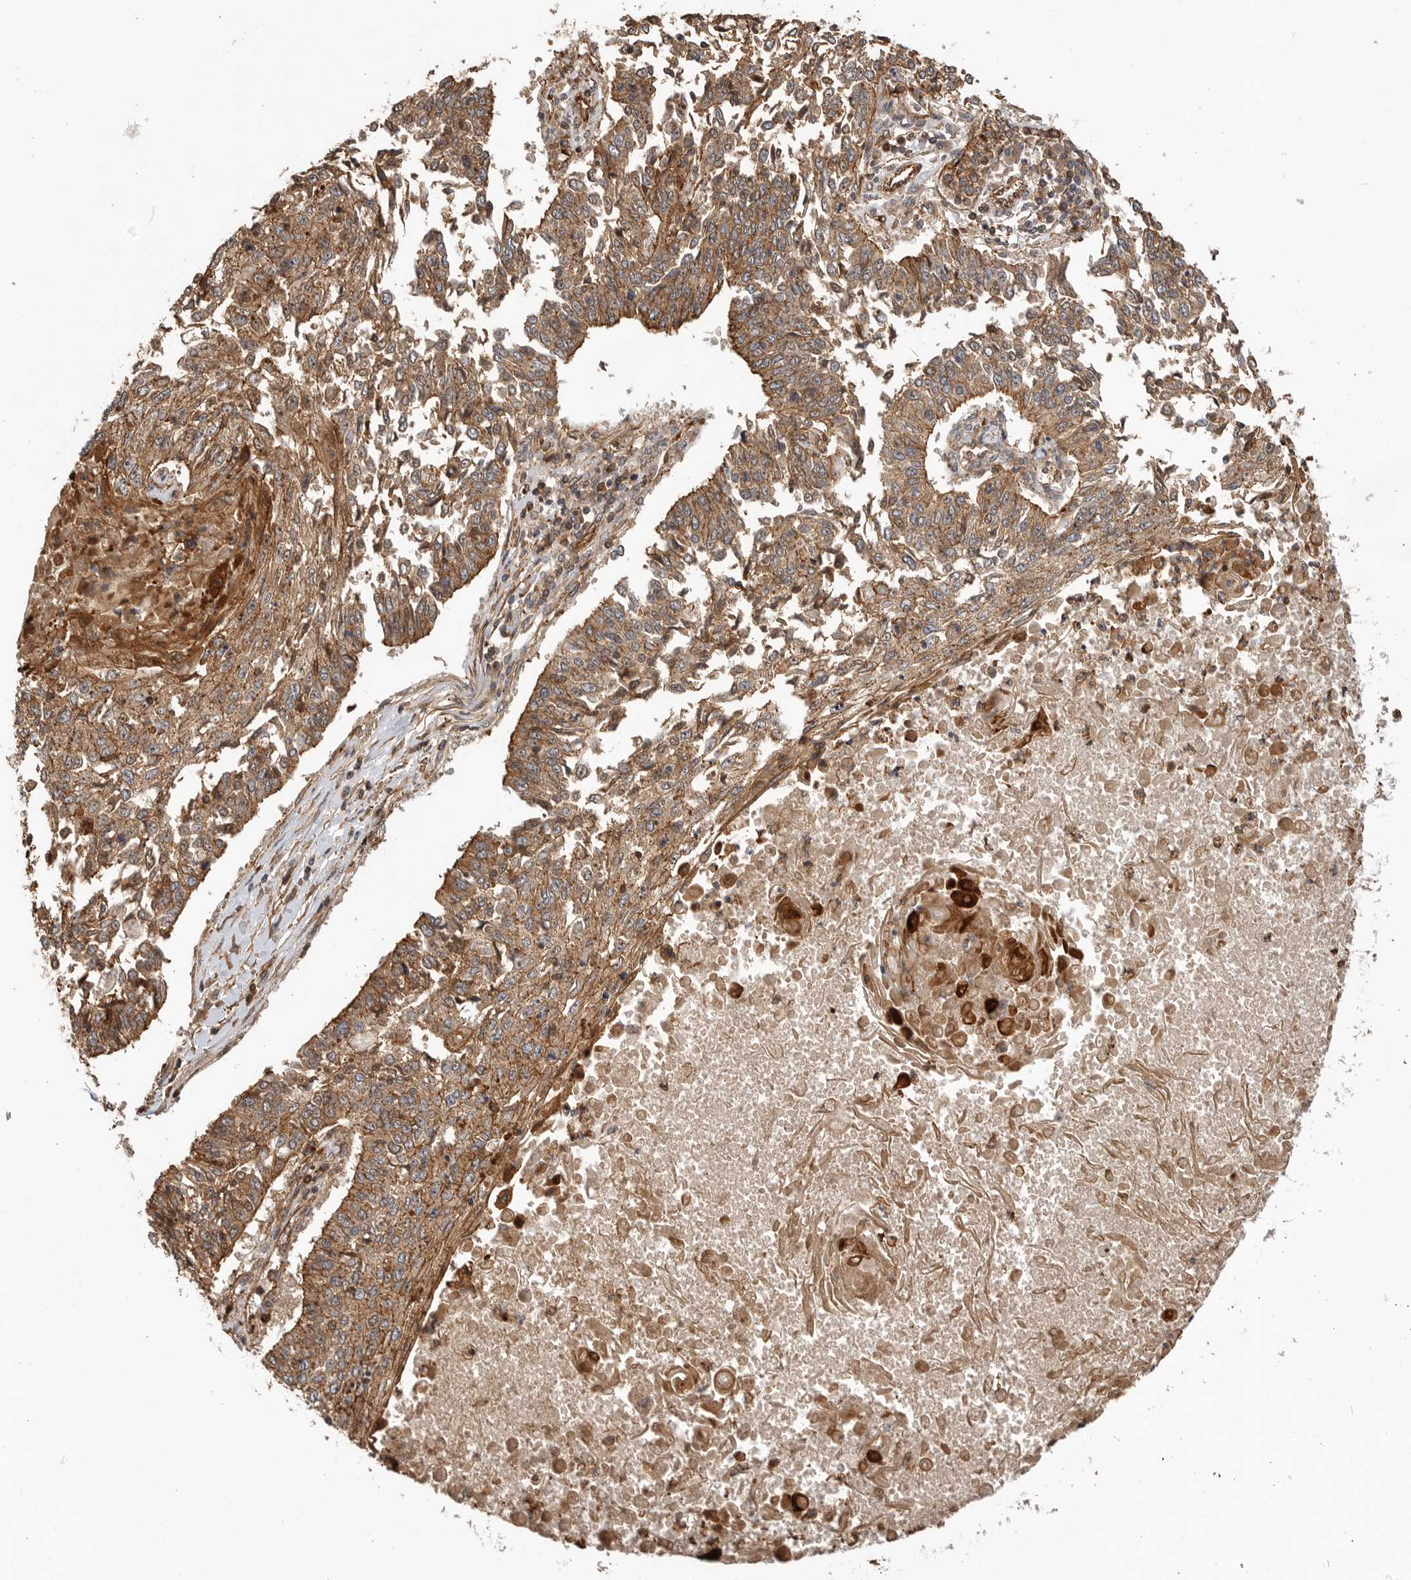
{"staining": {"intensity": "moderate", "quantity": ">75%", "location": "cytoplasmic/membranous"}, "tissue": "lung cancer", "cell_type": "Tumor cells", "image_type": "cancer", "snomed": [{"axis": "morphology", "description": "Normal tissue, NOS"}, {"axis": "morphology", "description": "Squamous cell carcinoma, NOS"}, {"axis": "topography", "description": "Cartilage tissue"}, {"axis": "topography", "description": "Bronchus"}, {"axis": "topography", "description": "Lung"}, {"axis": "topography", "description": "Peripheral nerve tissue"}], "caption": "Lung squamous cell carcinoma stained with DAB (3,3'-diaminobenzidine) immunohistochemistry (IHC) shows medium levels of moderate cytoplasmic/membranous expression in about >75% of tumor cells. The staining is performed using DAB (3,3'-diaminobenzidine) brown chromogen to label protein expression. The nuclei are counter-stained blue using hematoxylin.", "gene": "GPATCH2", "patient": {"sex": "female", "age": 49}}